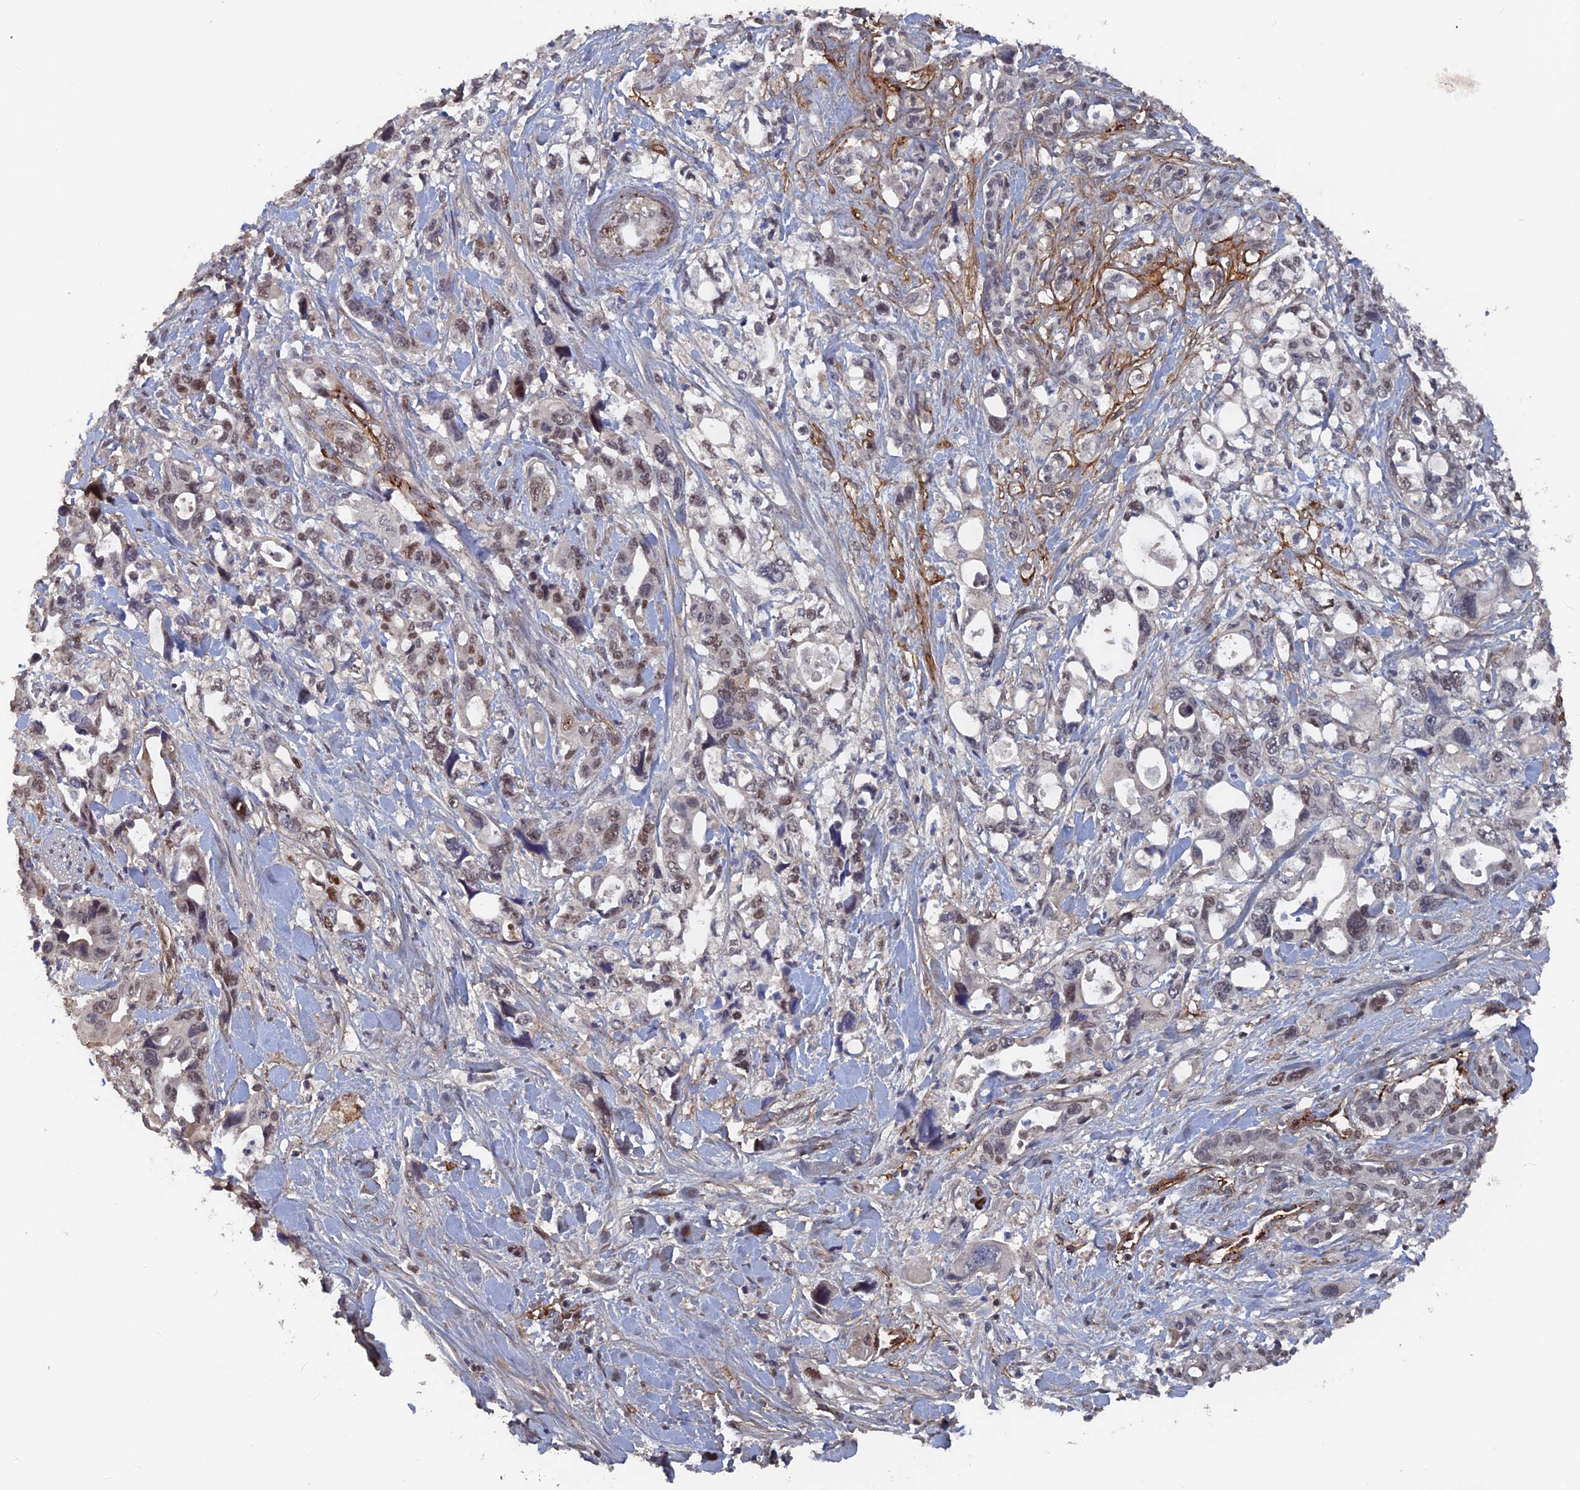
{"staining": {"intensity": "moderate", "quantity": "25%-75%", "location": "nuclear"}, "tissue": "pancreatic cancer", "cell_type": "Tumor cells", "image_type": "cancer", "snomed": [{"axis": "morphology", "description": "Adenocarcinoma, NOS"}, {"axis": "topography", "description": "Pancreas"}], "caption": "Adenocarcinoma (pancreatic) stained with a brown dye demonstrates moderate nuclear positive positivity in about 25%-75% of tumor cells.", "gene": "SH3D21", "patient": {"sex": "male", "age": 46}}